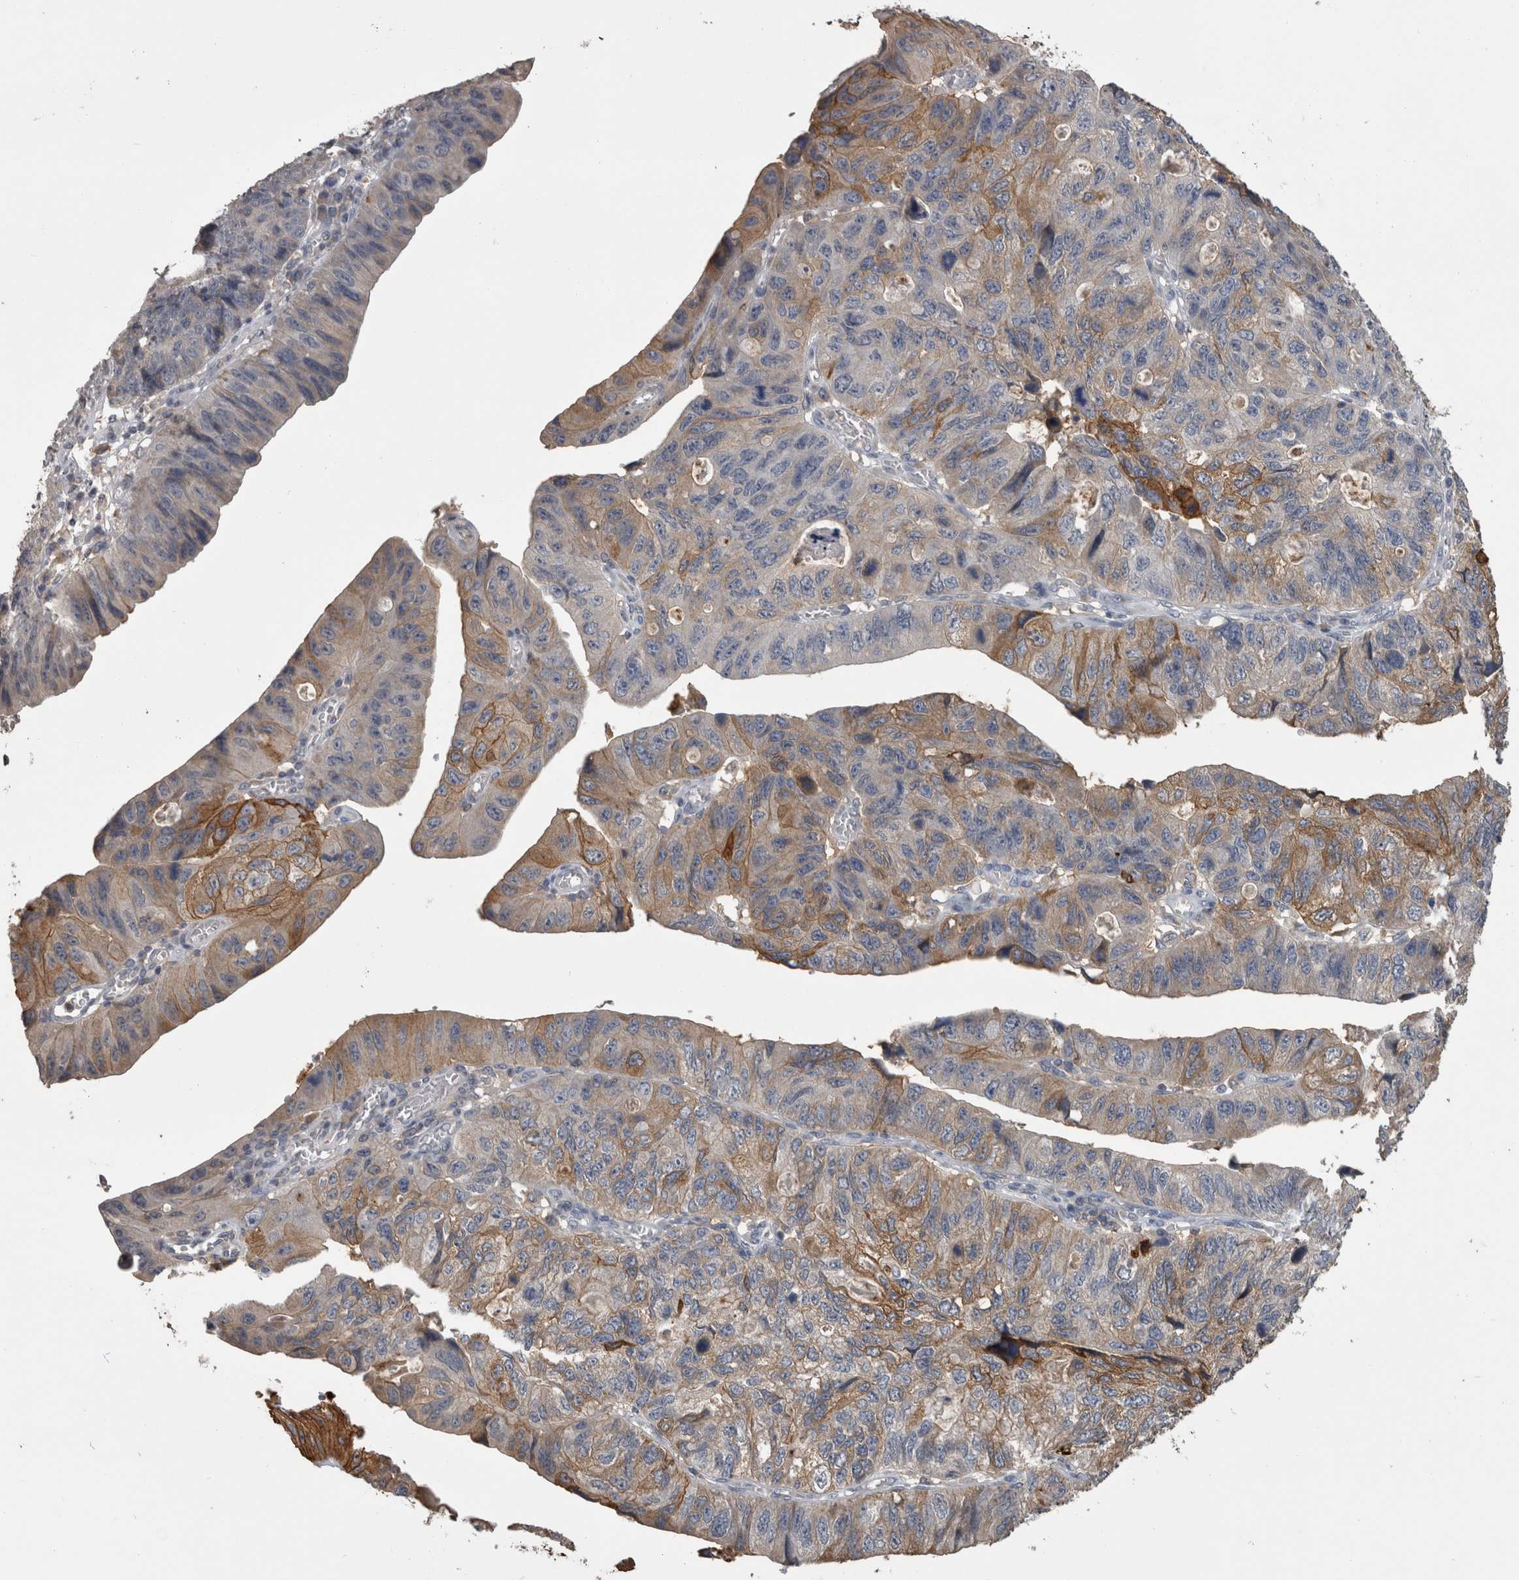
{"staining": {"intensity": "moderate", "quantity": "25%-75%", "location": "cytoplasmic/membranous"}, "tissue": "stomach cancer", "cell_type": "Tumor cells", "image_type": "cancer", "snomed": [{"axis": "morphology", "description": "Adenocarcinoma, NOS"}, {"axis": "topography", "description": "Stomach"}], "caption": "Moderate cytoplasmic/membranous expression is identified in about 25%-75% of tumor cells in stomach adenocarcinoma.", "gene": "ANXA13", "patient": {"sex": "male", "age": 59}}